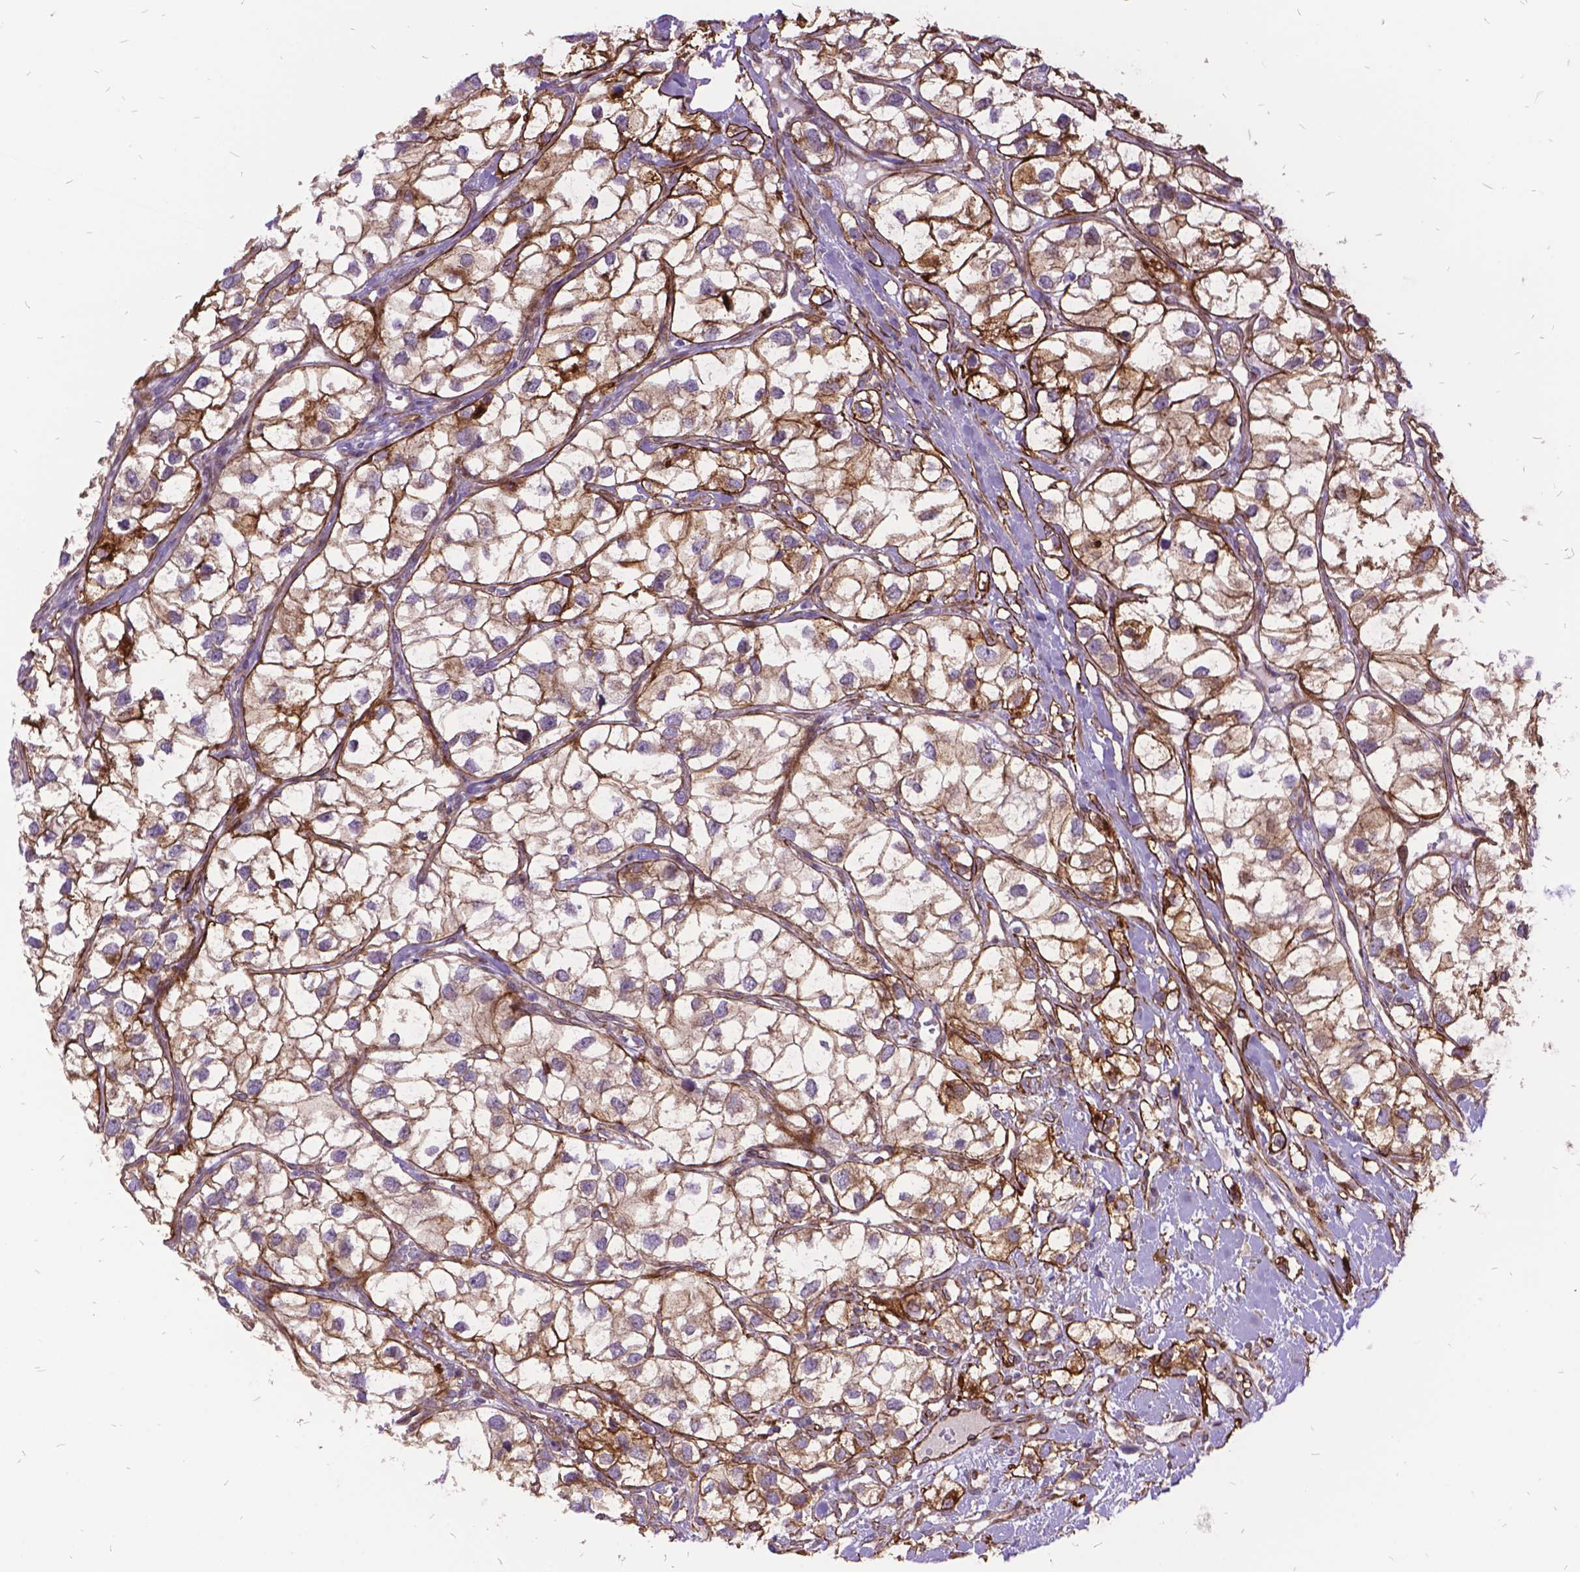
{"staining": {"intensity": "moderate", "quantity": ">75%", "location": "cytoplasmic/membranous"}, "tissue": "renal cancer", "cell_type": "Tumor cells", "image_type": "cancer", "snomed": [{"axis": "morphology", "description": "Adenocarcinoma, NOS"}, {"axis": "topography", "description": "Kidney"}], "caption": "There is medium levels of moderate cytoplasmic/membranous expression in tumor cells of renal cancer, as demonstrated by immunohistochemical staining (brown color).", "gene": "GRB7", "patient": {"sex": "male", "age": 59}}